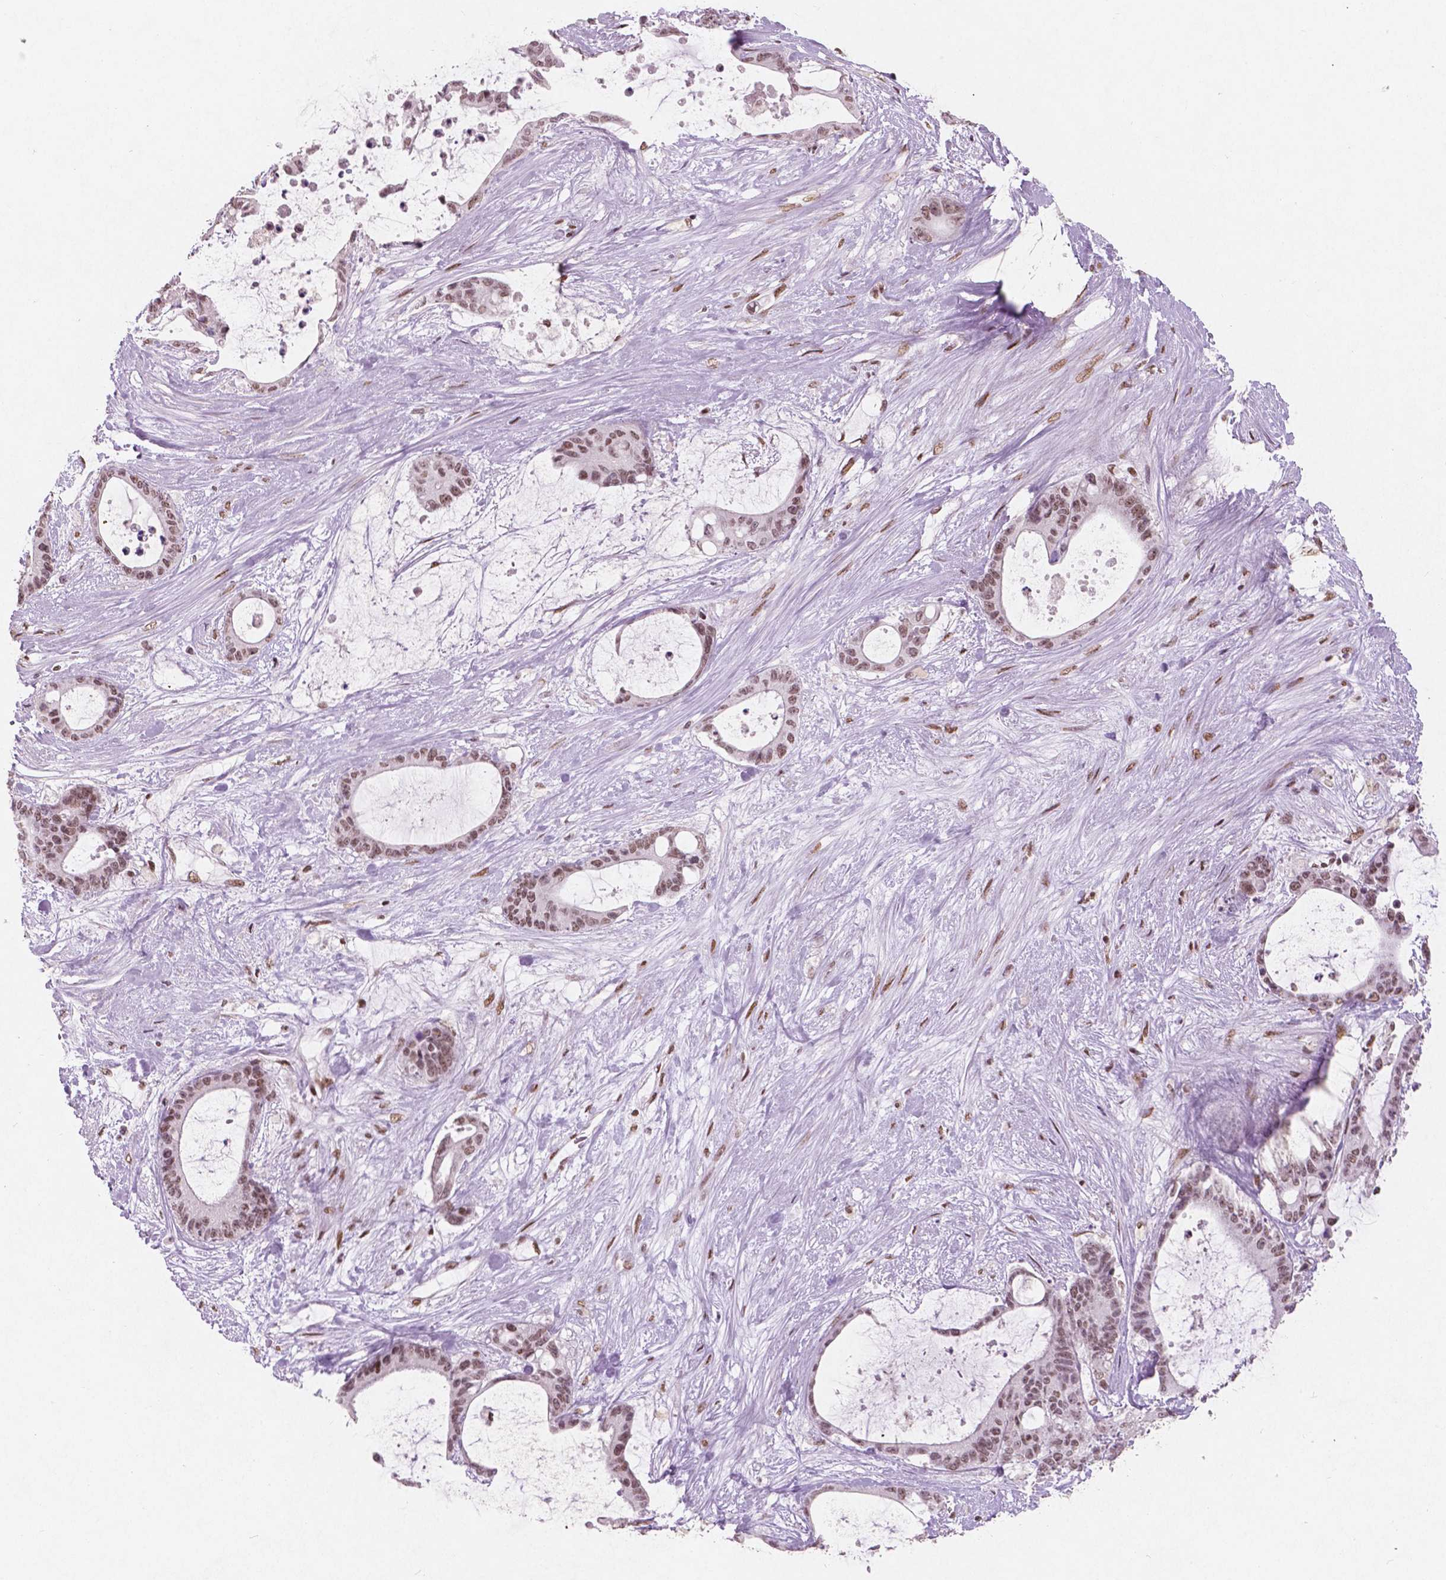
{"staining": {"intensity": "moderate", "quantity": ">75%", "location": "nuclear"}, "tissue": "liver cancer", "cell_type": "Tumor cells", "image_type": "cancer", "snomed": [{"axis": "morphology", "description": "Normal tissue, NOS"}, {"axis": "morphology", "description": "Cholangiocarcinoma"}, {"axis": "topography", "description": "Liver"}, {"axis": "topography", "description": "Peripheral nerve tissue"}], "caption": "Brown immunohistochemical staining in cholangiocarcinoma (liver) shows moderate nuclear expression in about >75% of tumor cells. Ihc stains the protein of interest in brown and the nuclei are stained blue.", "gene": "BRD4", "patient": {"sex": "female", "age": 73}}